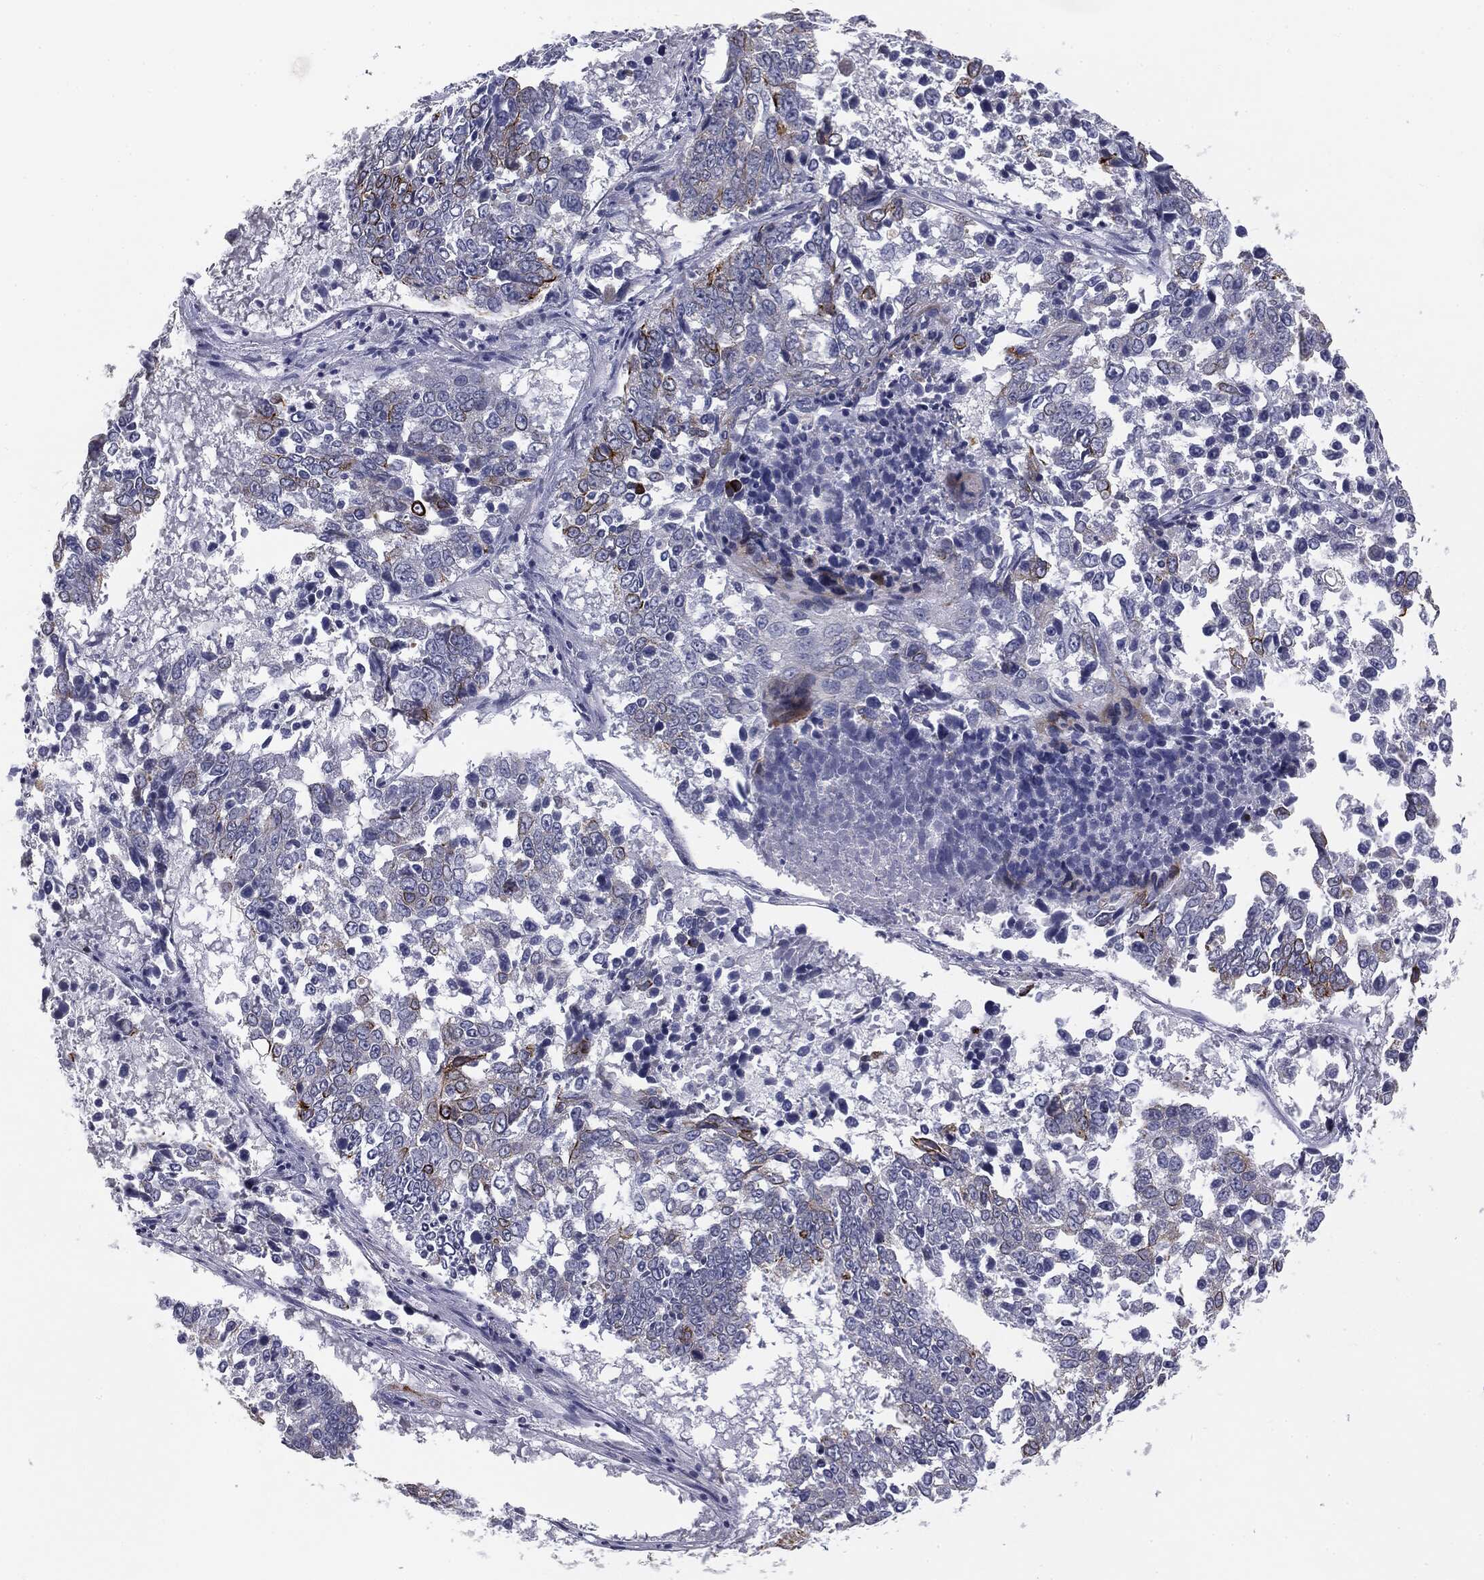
{"staining": {"intensity": "strong", "quantity": "<25%", "location": "cytoplasmic/membranous"}, "tissue": "lung cancer", "cell_type": "Tumor cells", "image_type": "cancer", "snomed": [{"axis": "morphology", "description": "Squamous cell carcinoma, NOS"}, {"axis": "topography", "description": "Lung"}], "caption": "Brown immunohistochemical staining in lung squamous cell carcinoma shows strong cytoplasmic/membranous positivity in approximately <25% of tumor cells.", "gene": "MUC1", "patient": {"sex": "male", "age": 82}}